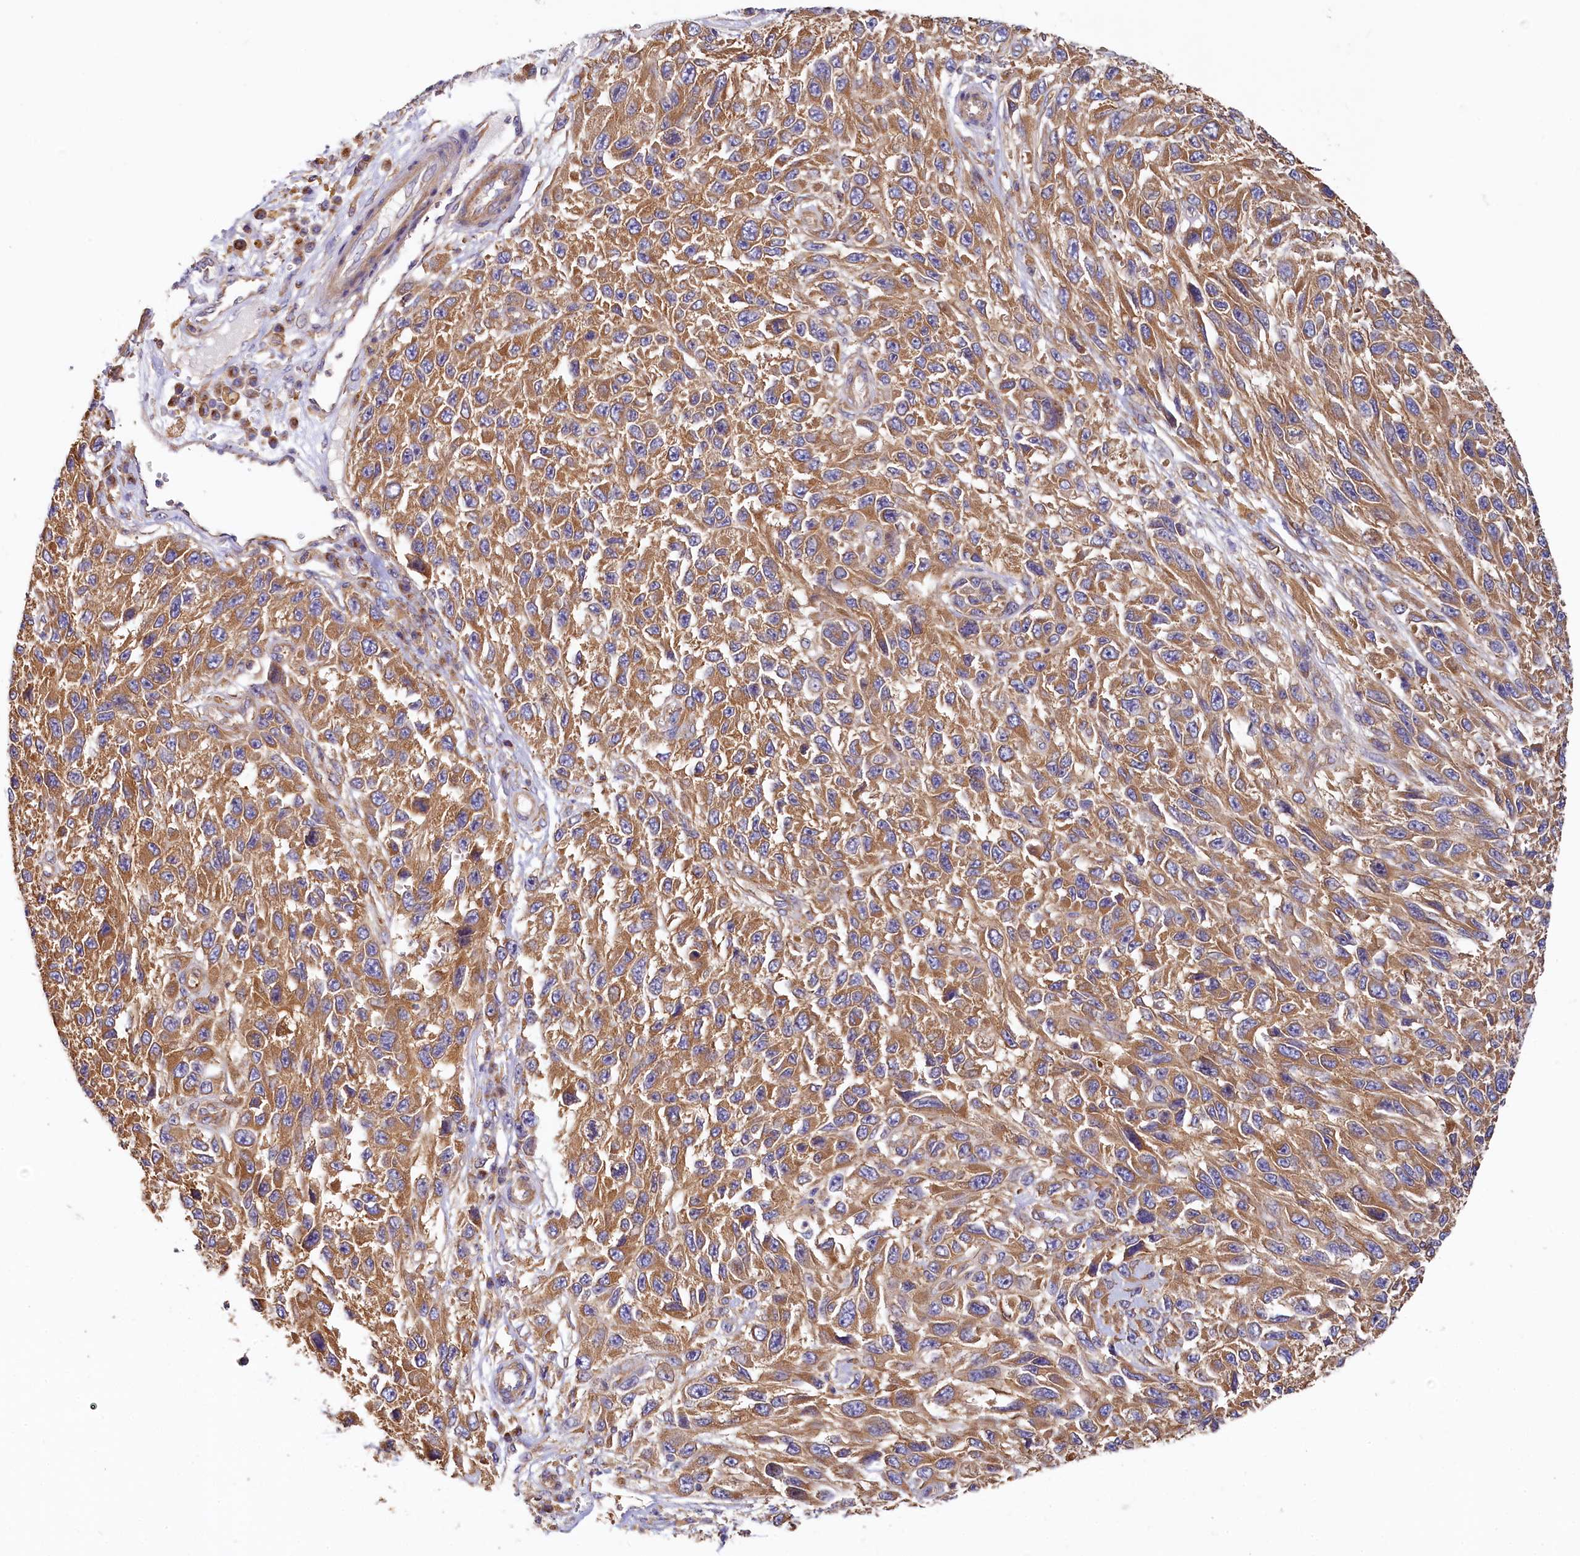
{"staining": {"intensity": "moderate", "quantity": ">75%", "location": "cytoplasmic/membranous"}, "tissue": "melanoma", "cell_type": "Tumor cells", "image_type": "cancer", "snomed": [{"axis": "morphology", "description": "Normal tissue, NOS"}, {"axis": "morphology", "description": "Malignant melanoma, NOS"}, {"axis": "topography", "description": "Skin"}], "caption": "Protein staining exhibits moderate cytoplasmic/membranous staining in approximately >75% of tumor cells in malignant melanoma.", "gene": "PPIP5K1", "patient": {"sex": "female", "age": 96}}